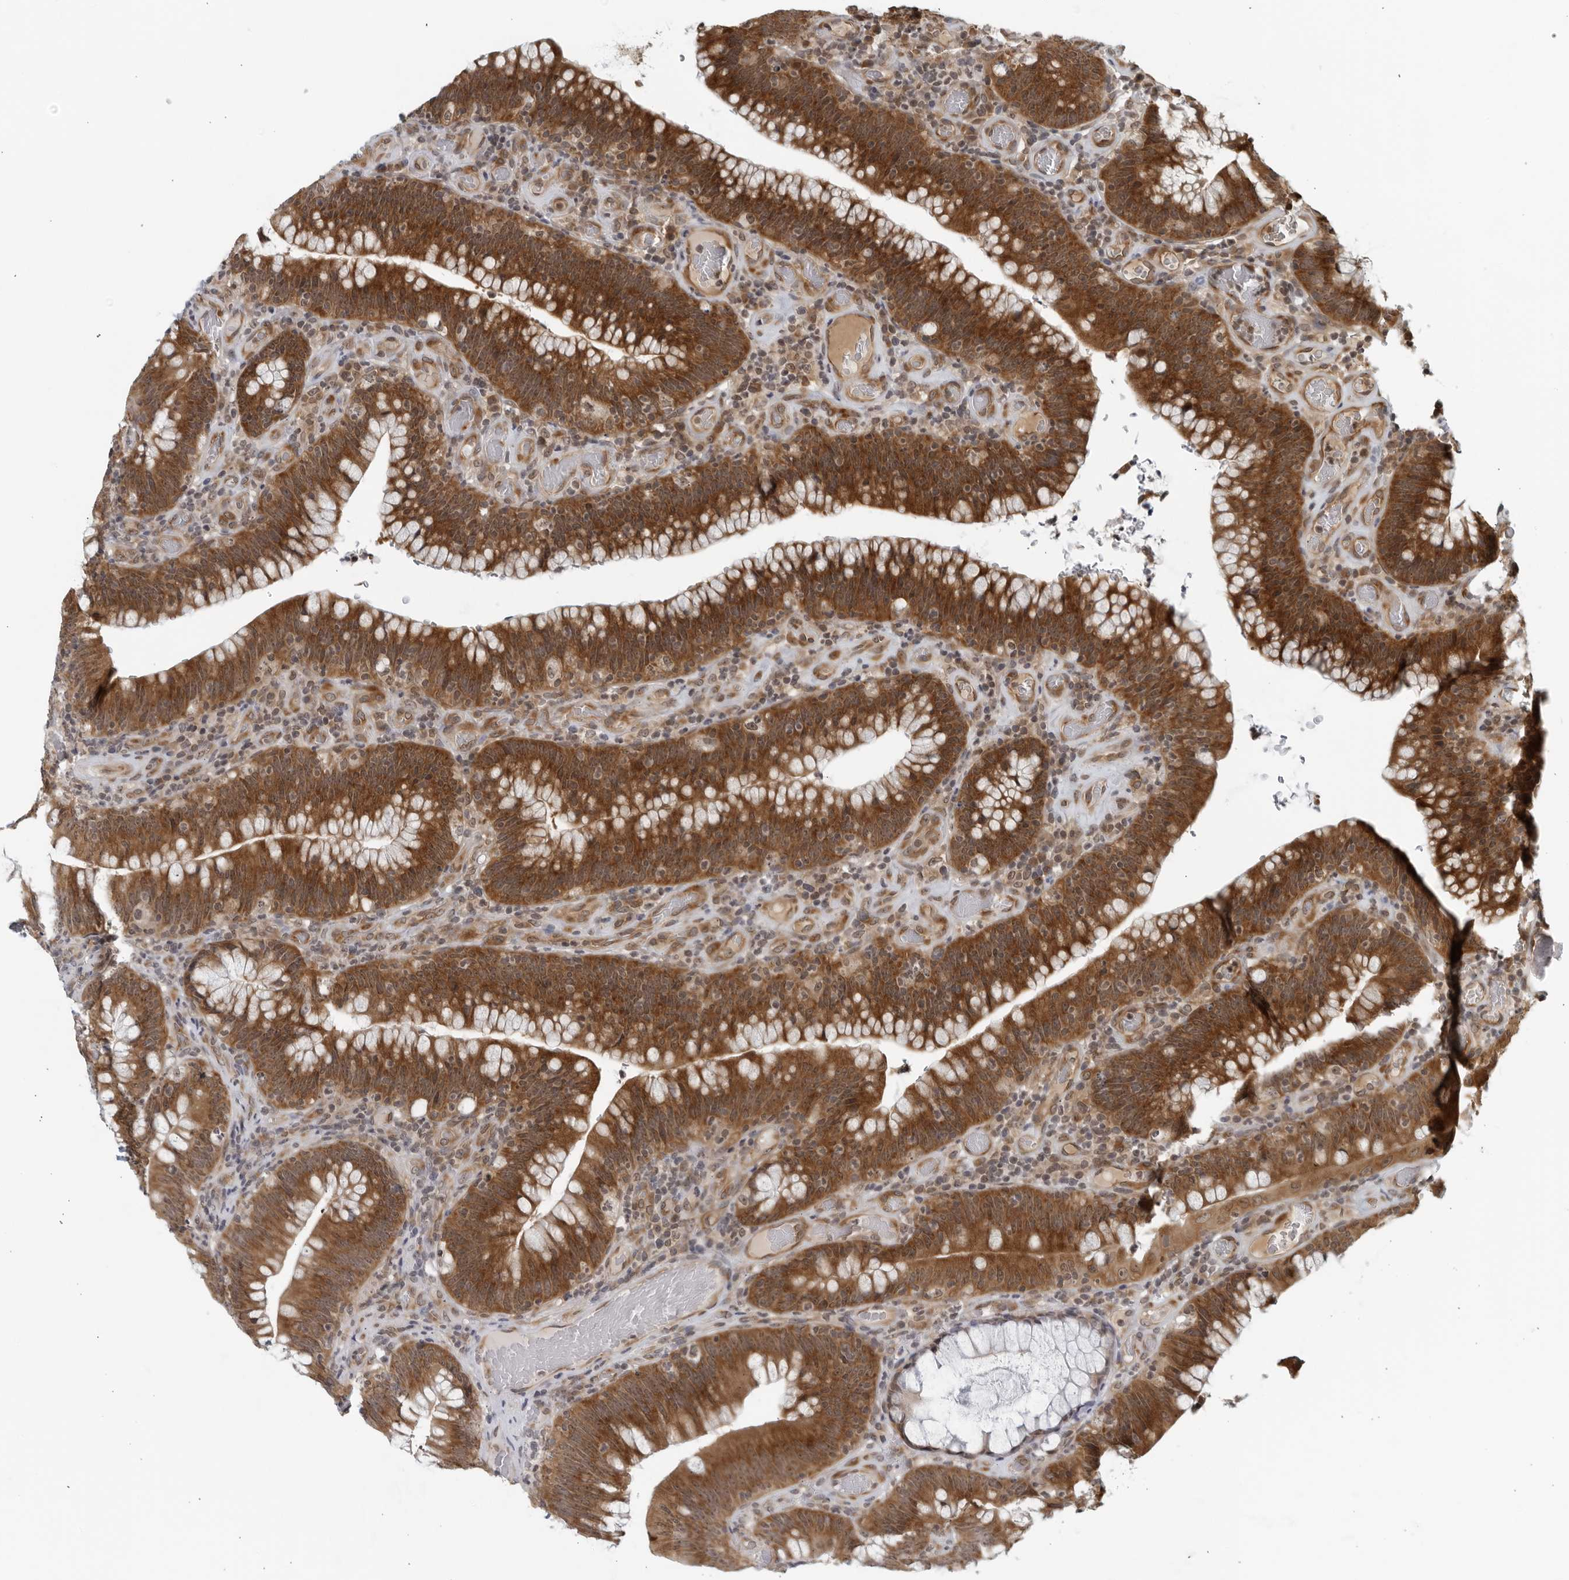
{"staining": {"intensity": "strong", "quantity": ">75%", "location": "cytoplasmic/membranous"}, "tissue": "colorectal cancer", "cell_type": "Tumor cells", "image_type": "cancer", "snomed": [{"axis": "morphology", "description": "Normal tissue, NOS"}, {"axis": "topography", "description": "Colon"}], "caption": "The micrograph displays immunohistochemical staining of colorectal cancer. There is strong cytoplasmic/membranous staining is appreciated in about >75% of tumor cells.", "gene": "RC3H1", "patient": {"sex": "female", "age": 82}}